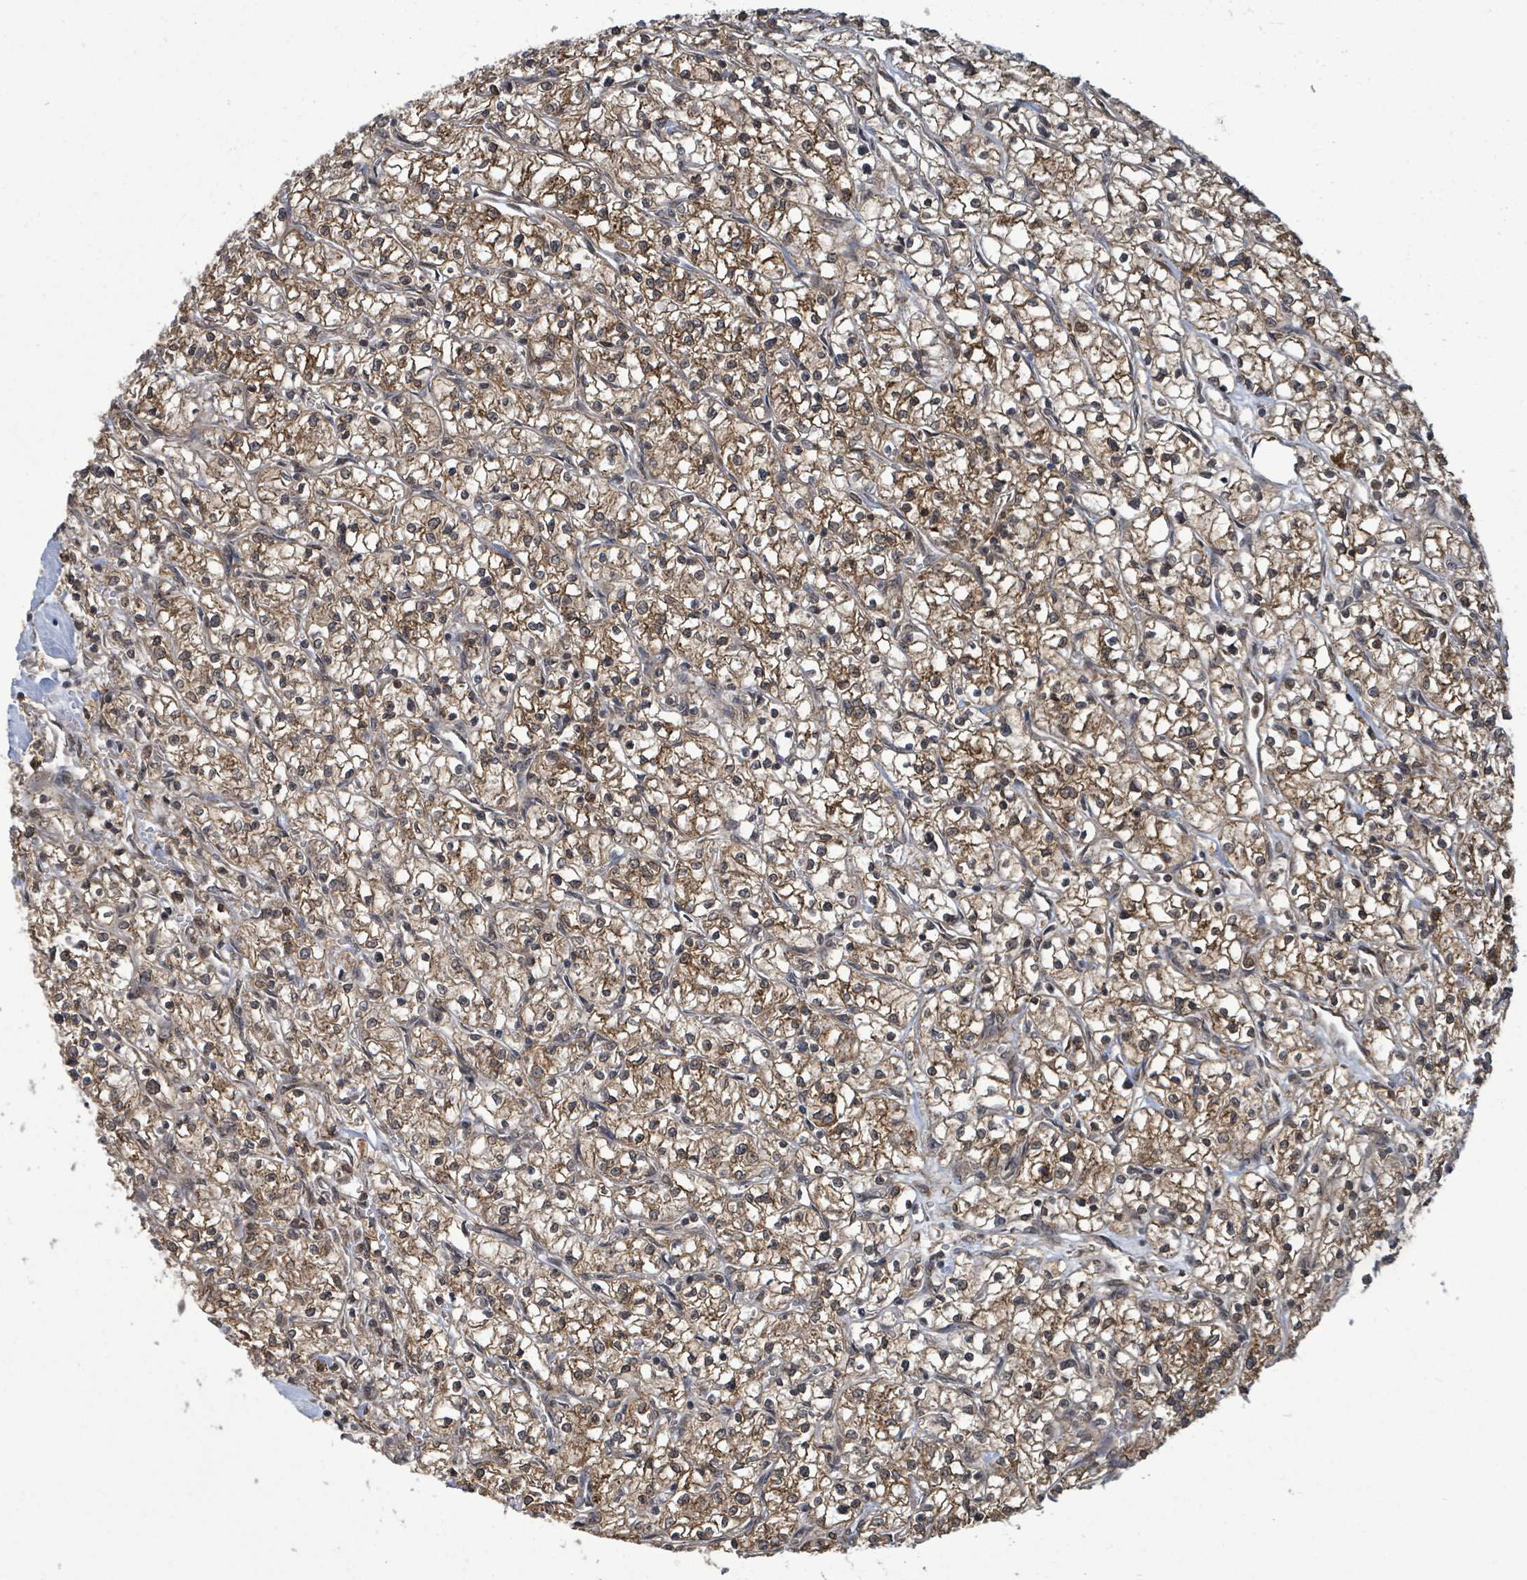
{"staining": {"intensity": "moderate", "quantity": ">75%", "location": "cytoplasmic/membranous"}, "tissue": "renal cancer", "cell_type": "Tumor cells", "image_type": "cancer", "snomed": [{"axis": "morphology", "description": "Adenocarcinoma, NOS"}, {"axis": "topography", "description": "Kidney"}], "caption": "Adenocarcinoma (renal) stained with a protein marker exhibits moderate staining in tumor cells.", "gene": "KLC1", "patient": {"sex": "female", "age": 64}}